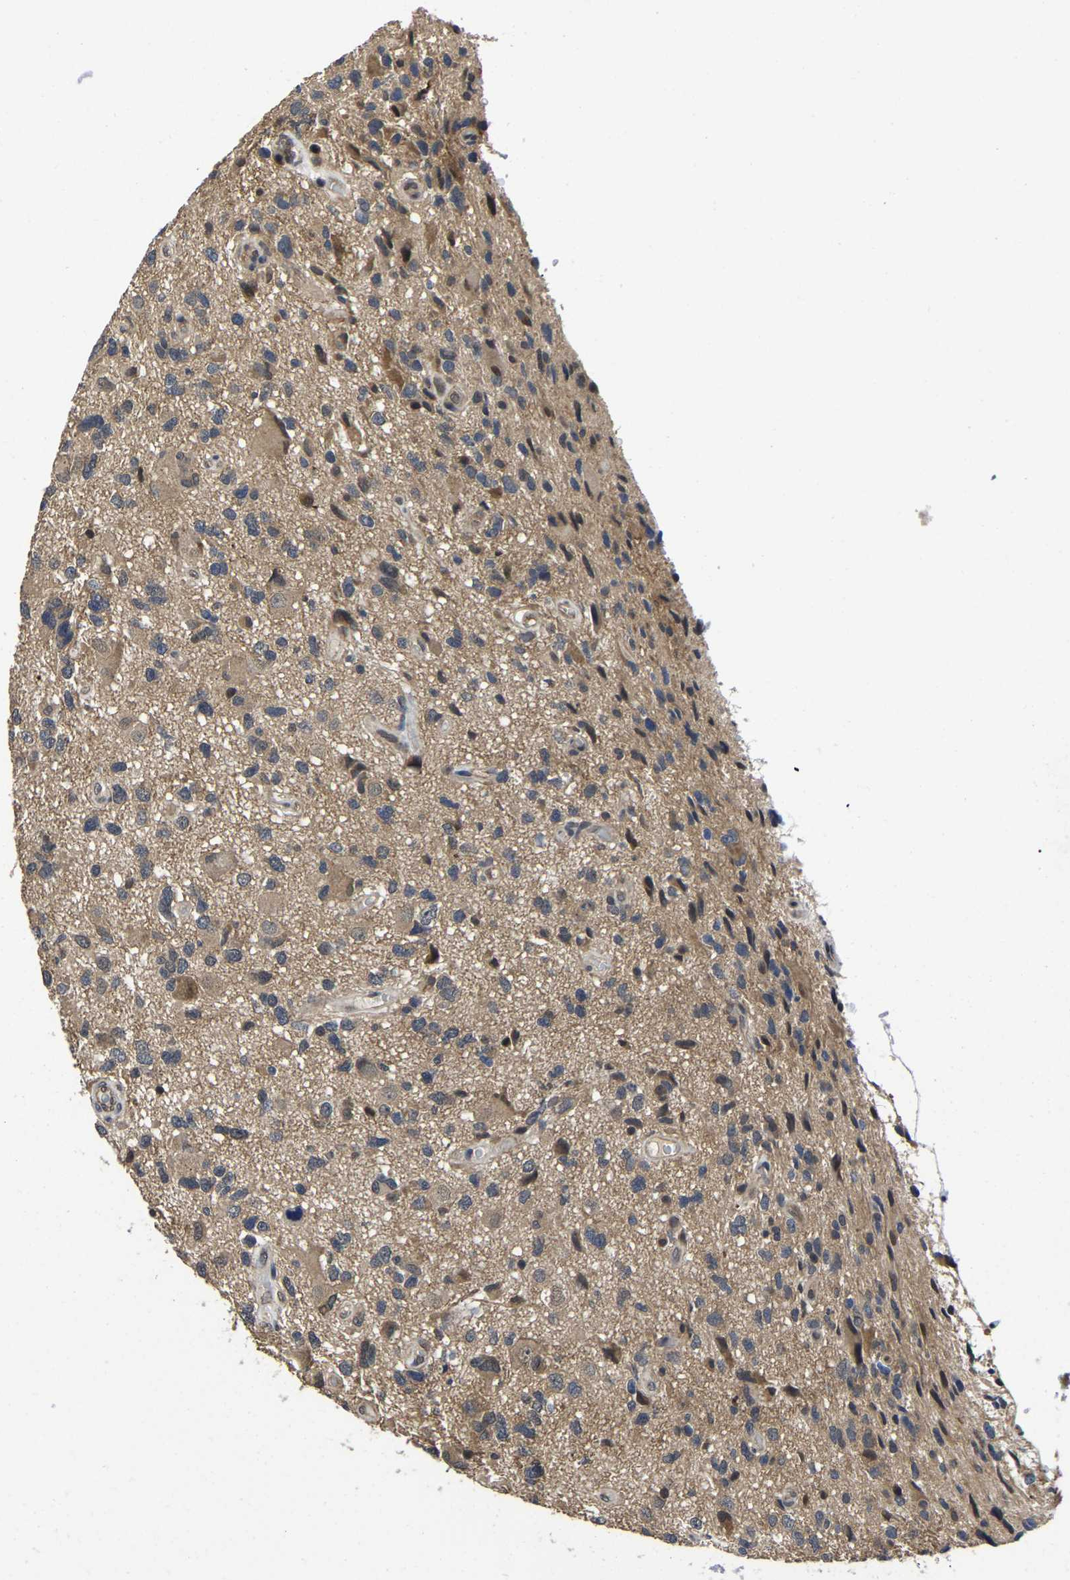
{"staining": {"intensity": "moderate", "quantity": "25%-75%", "location": "cytoplasmic/membranous"}, "tissue": "glioma", "cell_type": "Tumor cells", "image_type": "cancer", "snomed": [{"axis": "morphology", "description": "Glioma, malignant, High grade"}, {"axis": "topography", "description": "Brain"}], "caption": "Protein staining of glioma tissue demonstrates moderate cytoplasmic/membranous positivity in about 25%-75% of tumor cells. (Brightfield microscopy of DAB IHC at high magnification).", "gene": "MCOLN2", "patient": {"sex": "male", "age": 33}}